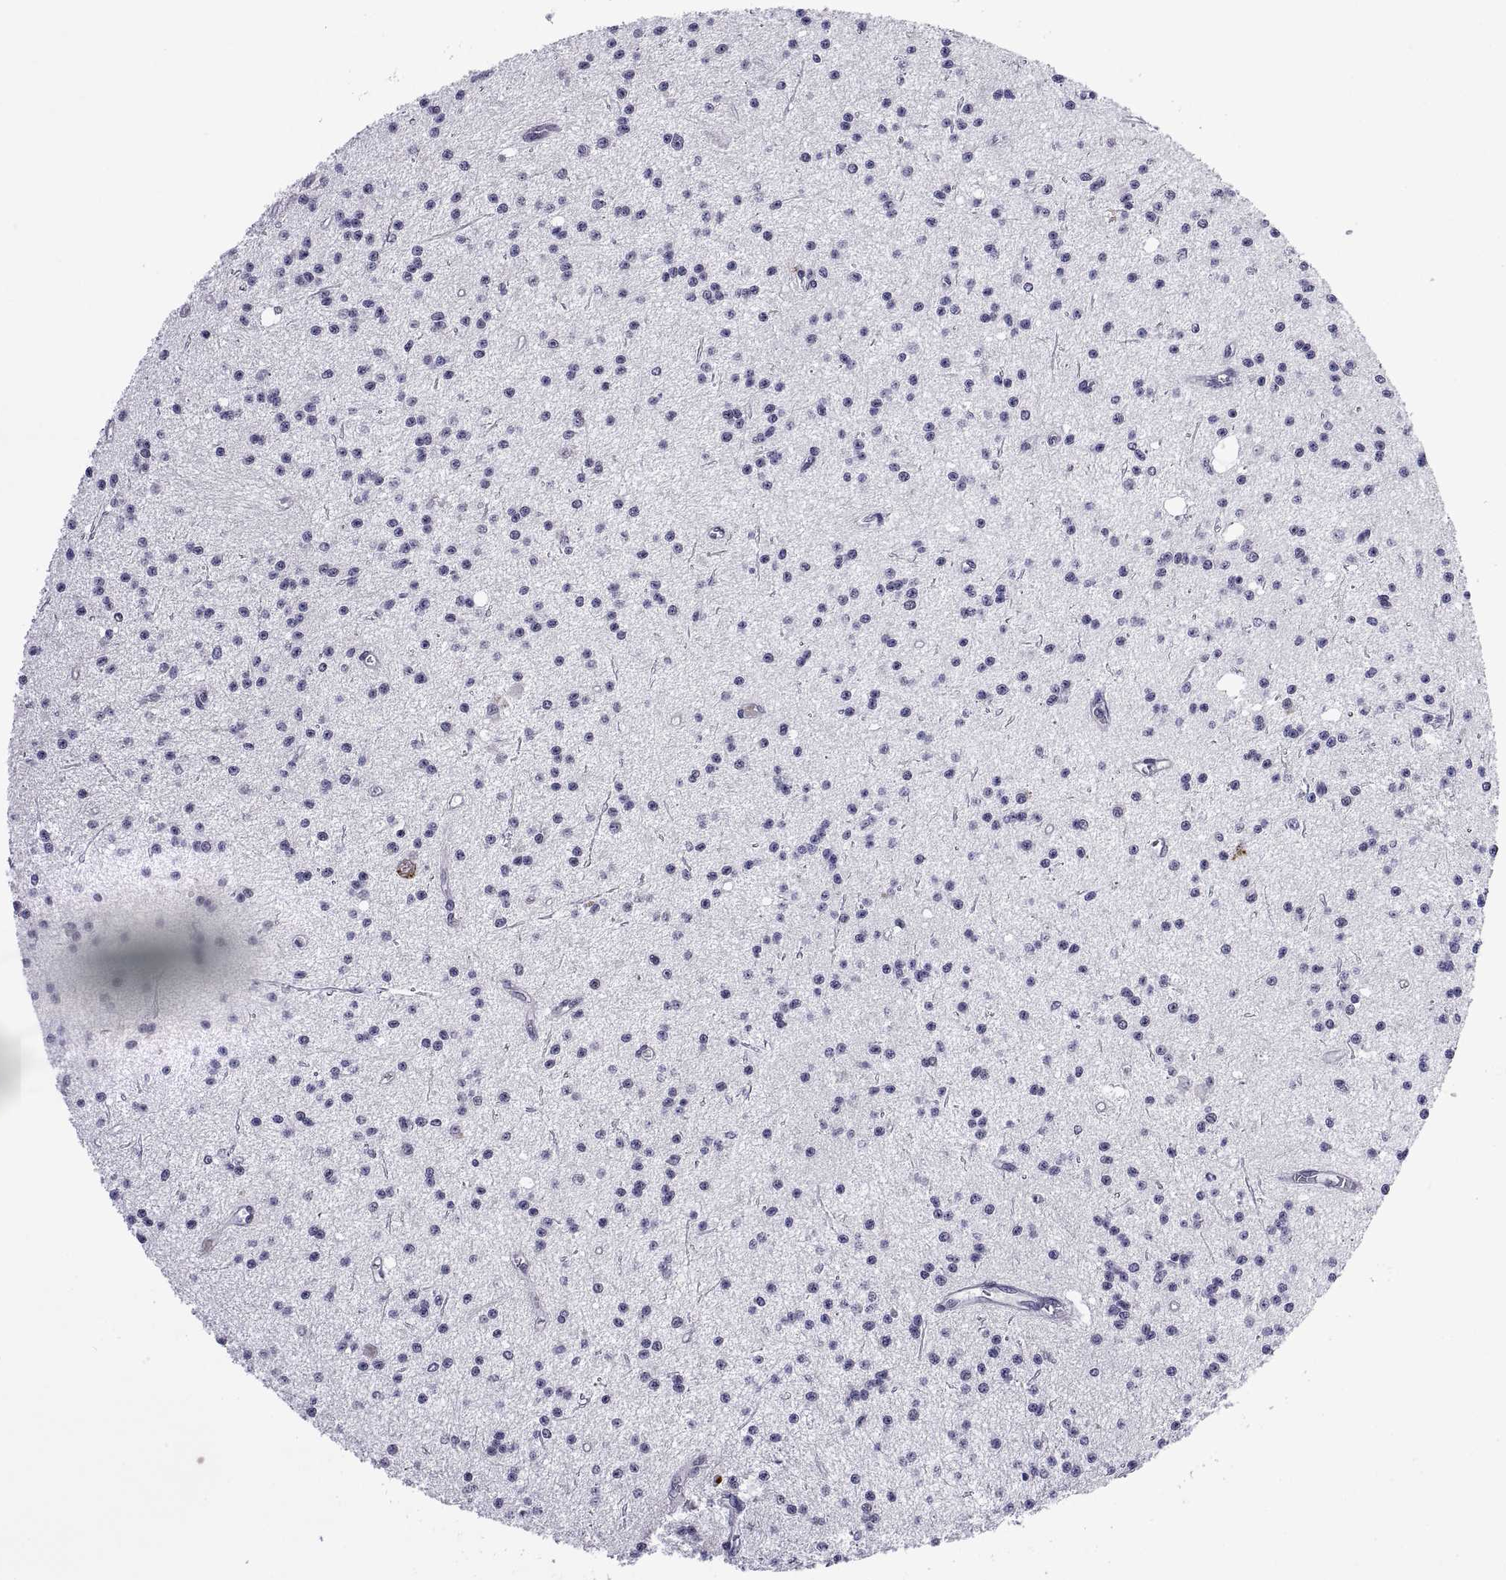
{"staining": {"intensity": "negative", "quantity": "none", "location": "none"}, "tissue": "glioma", "cell_type": "Tumor cells", "image_type": "cancer", "snomed": [{"axis": "morphology", "description": "Glioma, malignant, Low grade"}, {"axis": "topography", "description": "Brain"}], "caption": "Tumor cells are negative for brown protein staining in glioma. (DAB (3,3'-diaminobenzidine) immunohistochemistry (IHC), high magnification).", "gene": "NR4A1", "patient": {"sex": "male", "age": 27}}